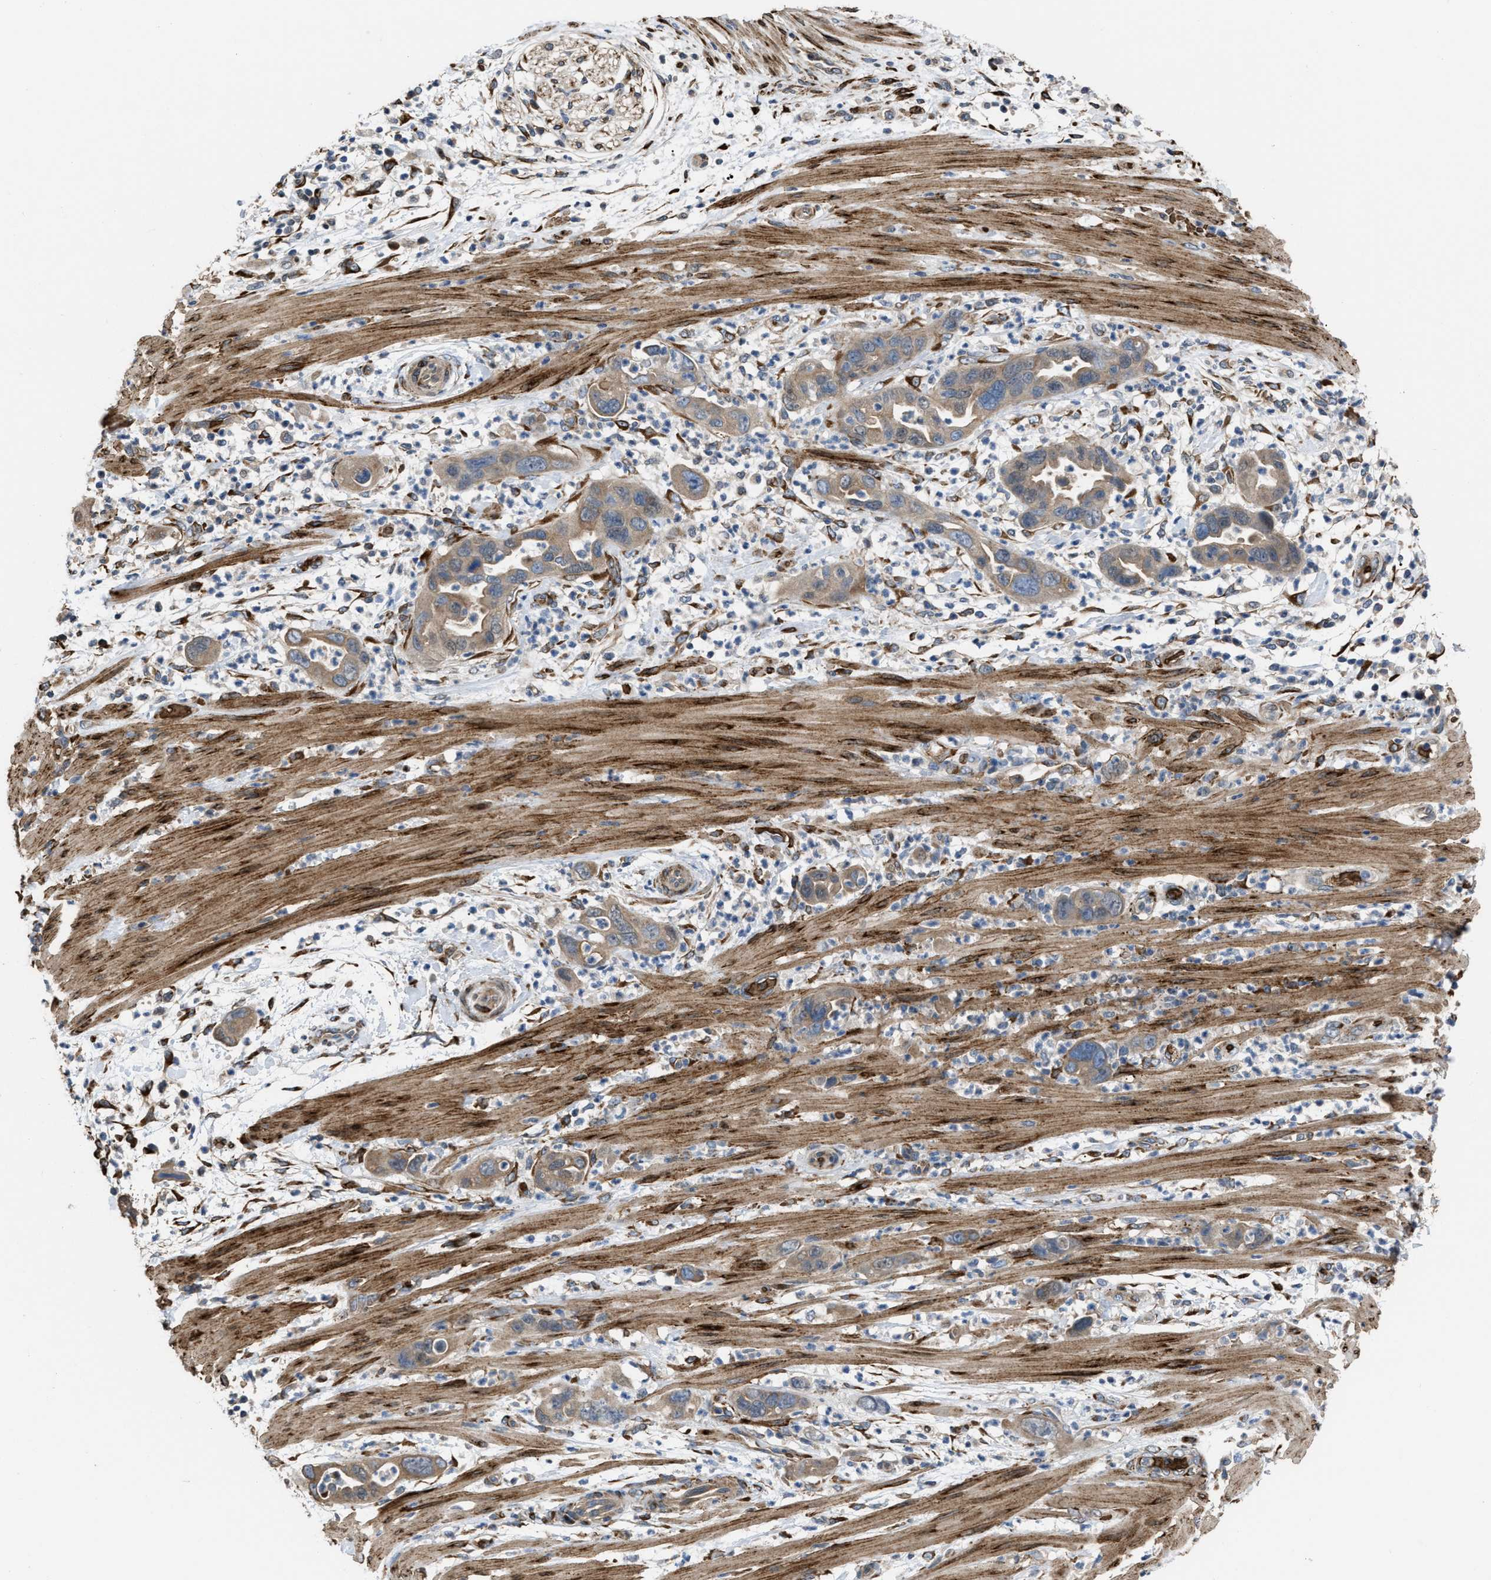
{"staining": {"intensity": "weak", "quantity": ">75%", "location": "cytoplasmic/membranous"}, "tissue": "pancreatic cancer", "cell_type": "Tumor cells", "image_type": "cancer", "snomed": [{"axis": "morphology", "description": "Adenocarcinoma, NOS"}, {"axis": "topography", "description": "Pancreas"}], "caption": "The image demonstrates a brown stain indicating the presence of a protein in the cytoplasmic/membranous of tumor cells in pancreatic cancer. (Brightfield microscopy of DAB IHC at high magnification).", "gene": "SELENOM", "patient": {"sex": "female", "age": 71}}